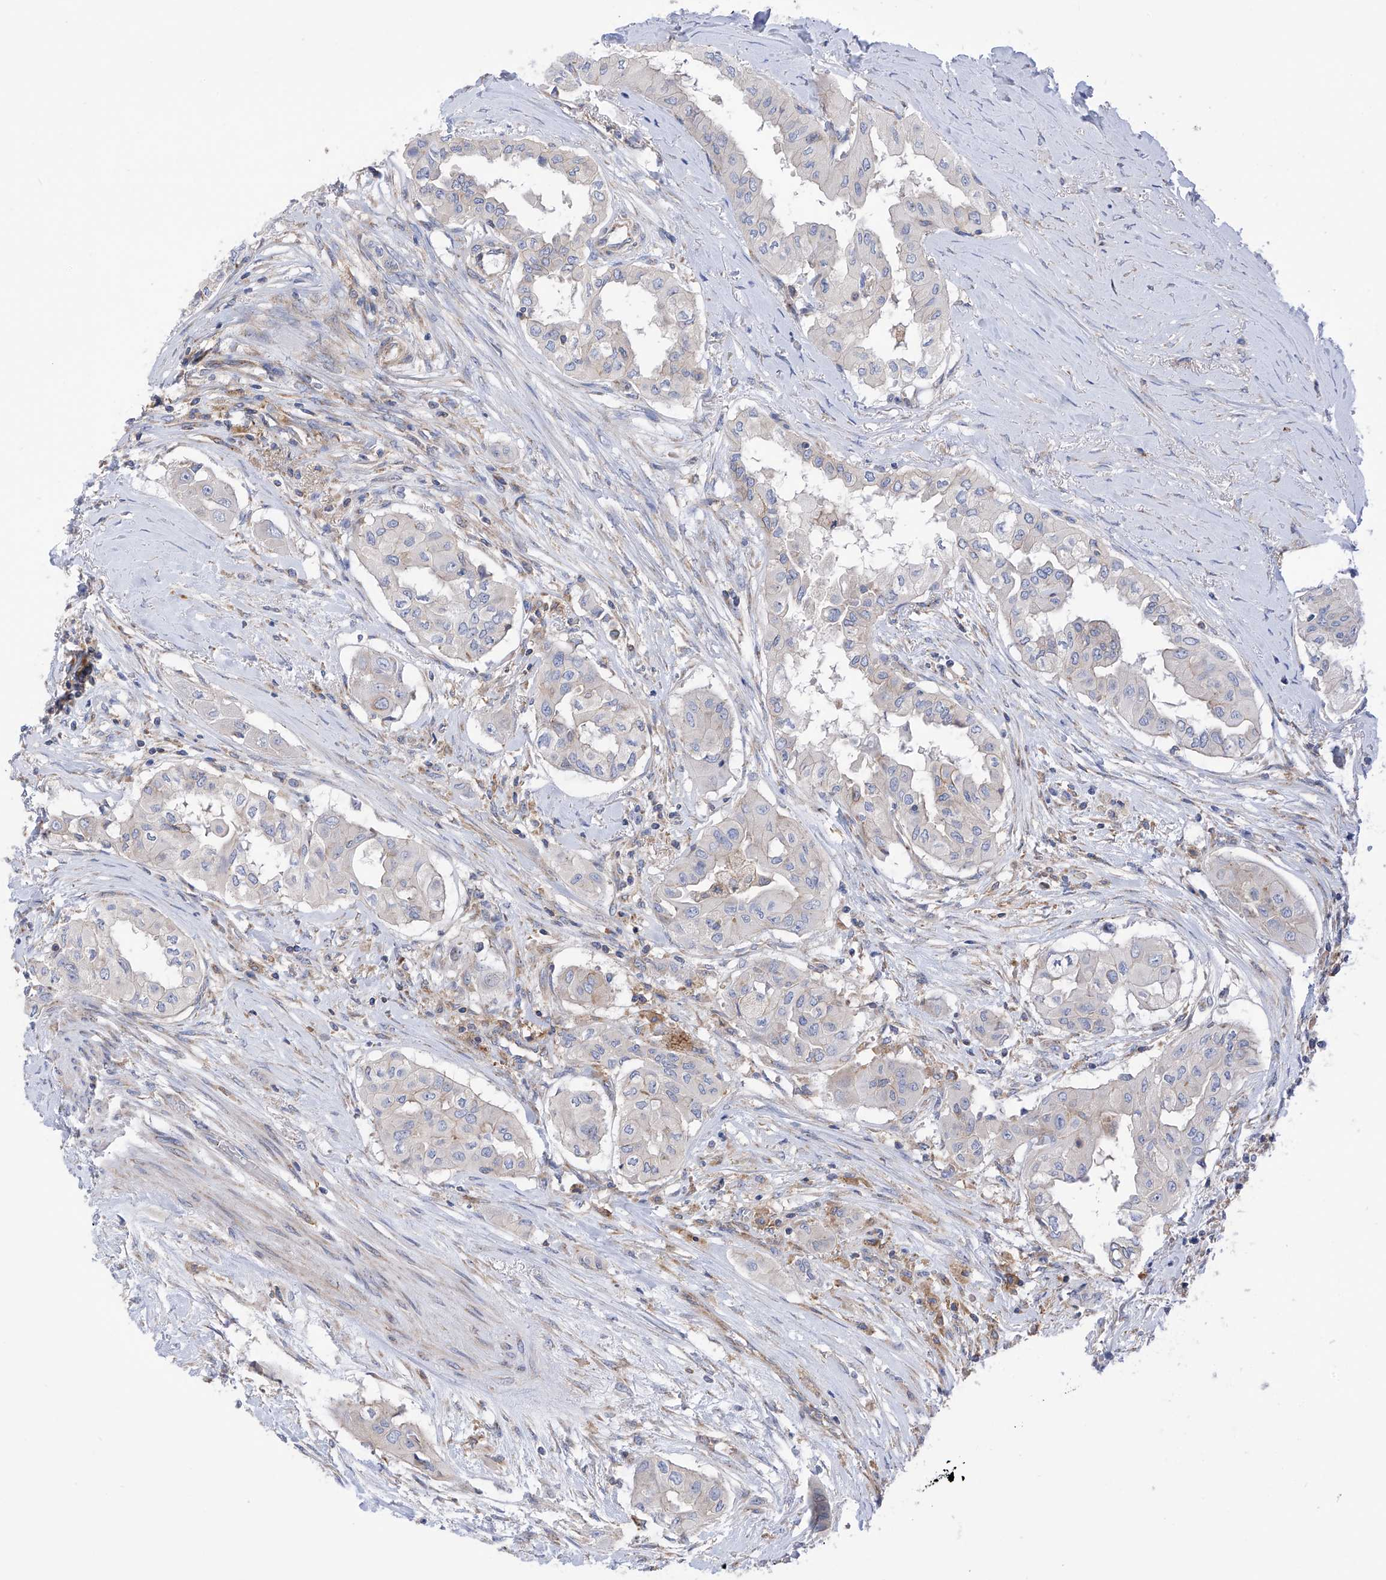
{"staining": {"intensity": "negative", "quantity": "none", "location": "none"}, "tissue": "thyroid cancer", "cell_type": "Tumor cells", "image_type": "cancer", "snomed": [{"axis": "morphology", "description": "Papillary adenocarcinoma, NOS"}, {"axis": "topography", "description": "Thyroid gland"}], "caption": "This image is of thyroid papillary adenocarcinoma stained with immunohistochemistry (IHC) to label a protein in brown with the nuclei are counter-stained blue. There is no expression in tumor cells.", "gene": "P2RX7", "patient": {"sex": "female", "age": 59}}